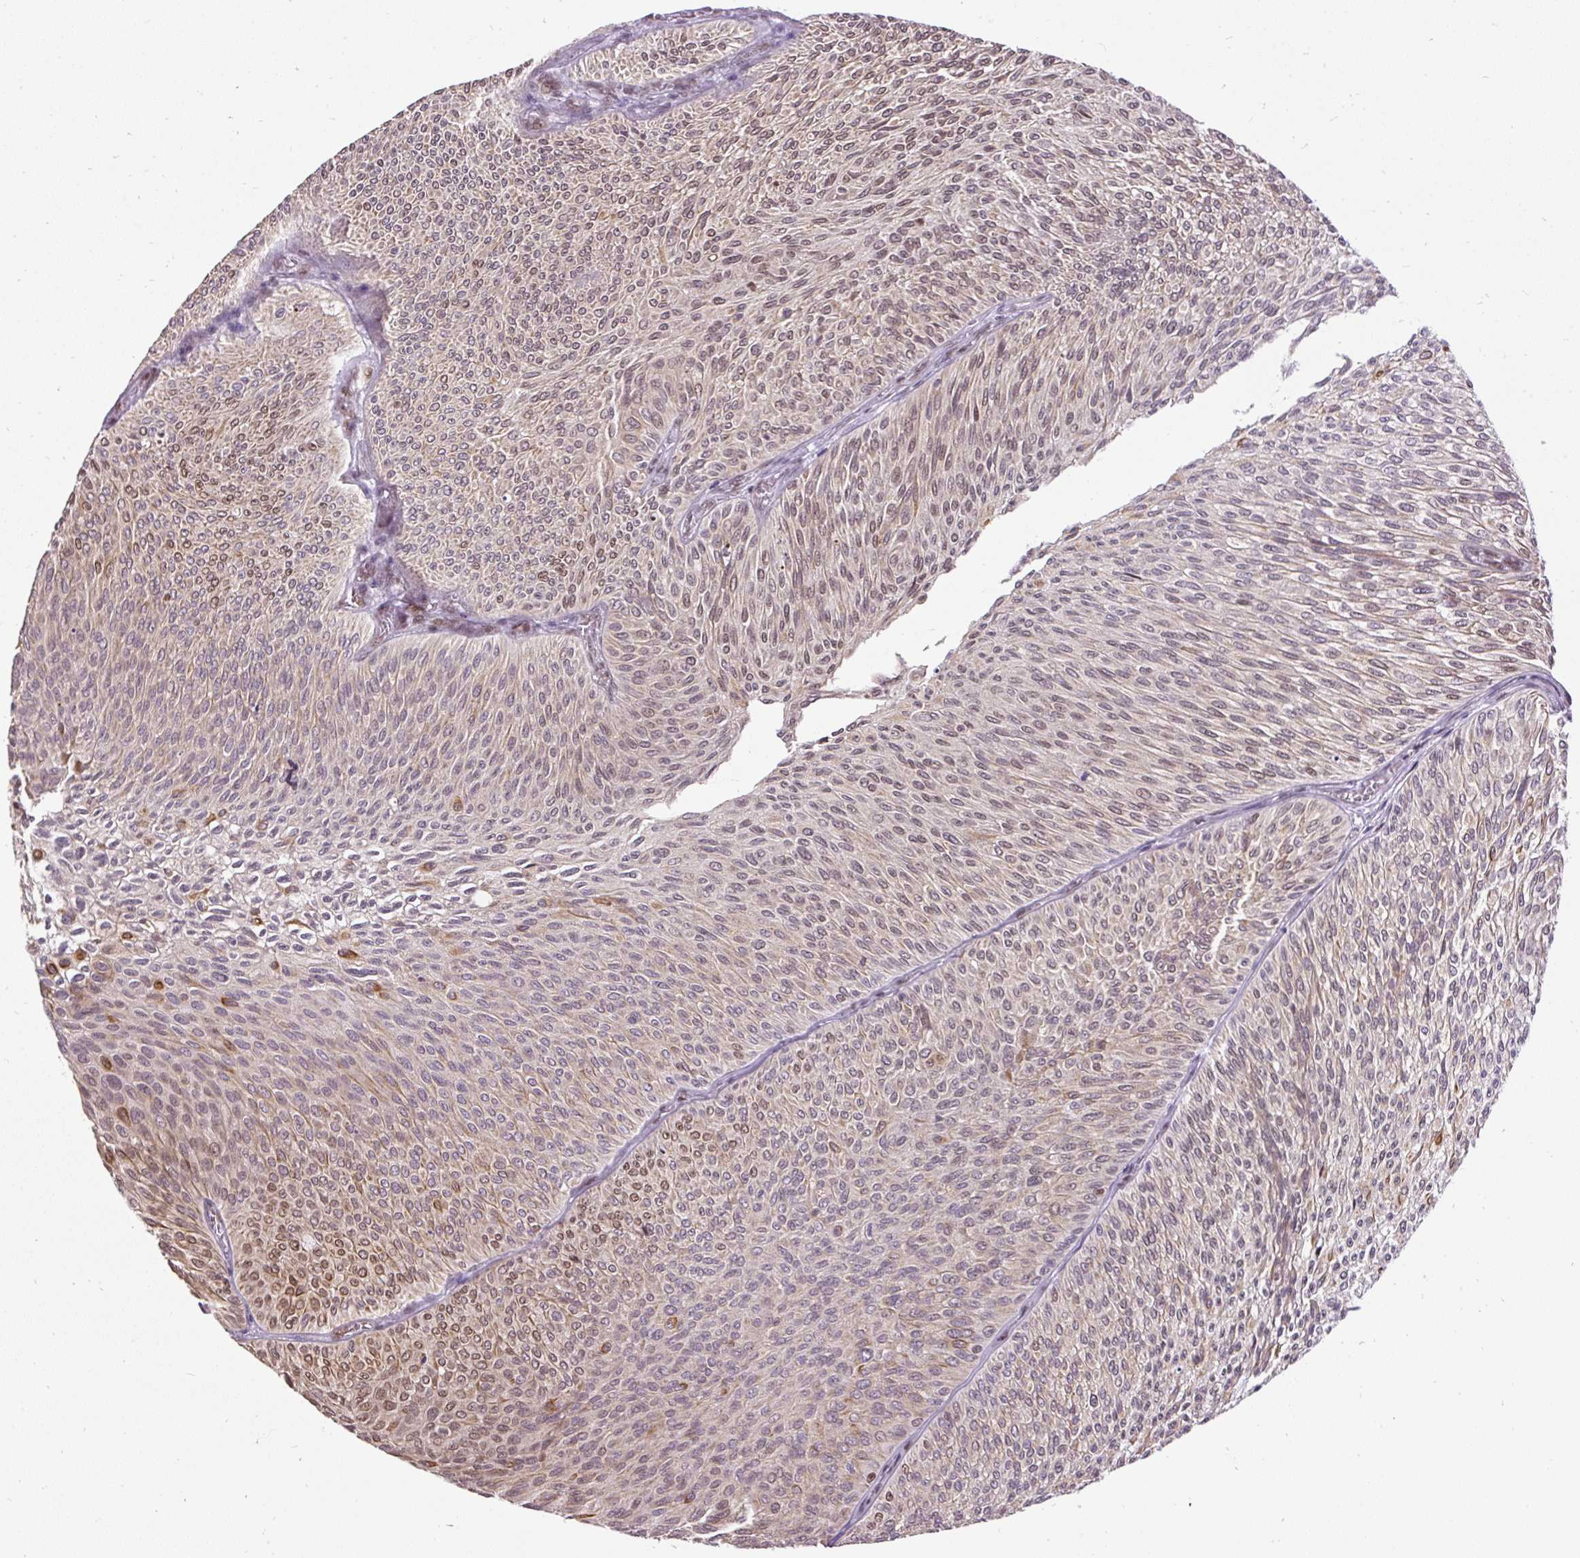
{"staining": {"intensity": "moderate", "quantity": ">75%", "location": "cytoplasmic/membranous,nuclear"}, "tissue": "urothelial cancer", "cell_type": "Tumor cells", "image_type": "cancer", "snomed": [{"axis": "morphology", "description": "Urothelial carcinoma, Low grade"}, {"axis": "topography", "description": "Urinary bladder"}], "caption": "Moderate cytoplasmic/membranous and nuclear positivity for a protein is present in about >75% of tumor cells of urothelial cancer using IHC.", "gene": "ZNF672", "patient": {"sex": "male", "age": 91}}